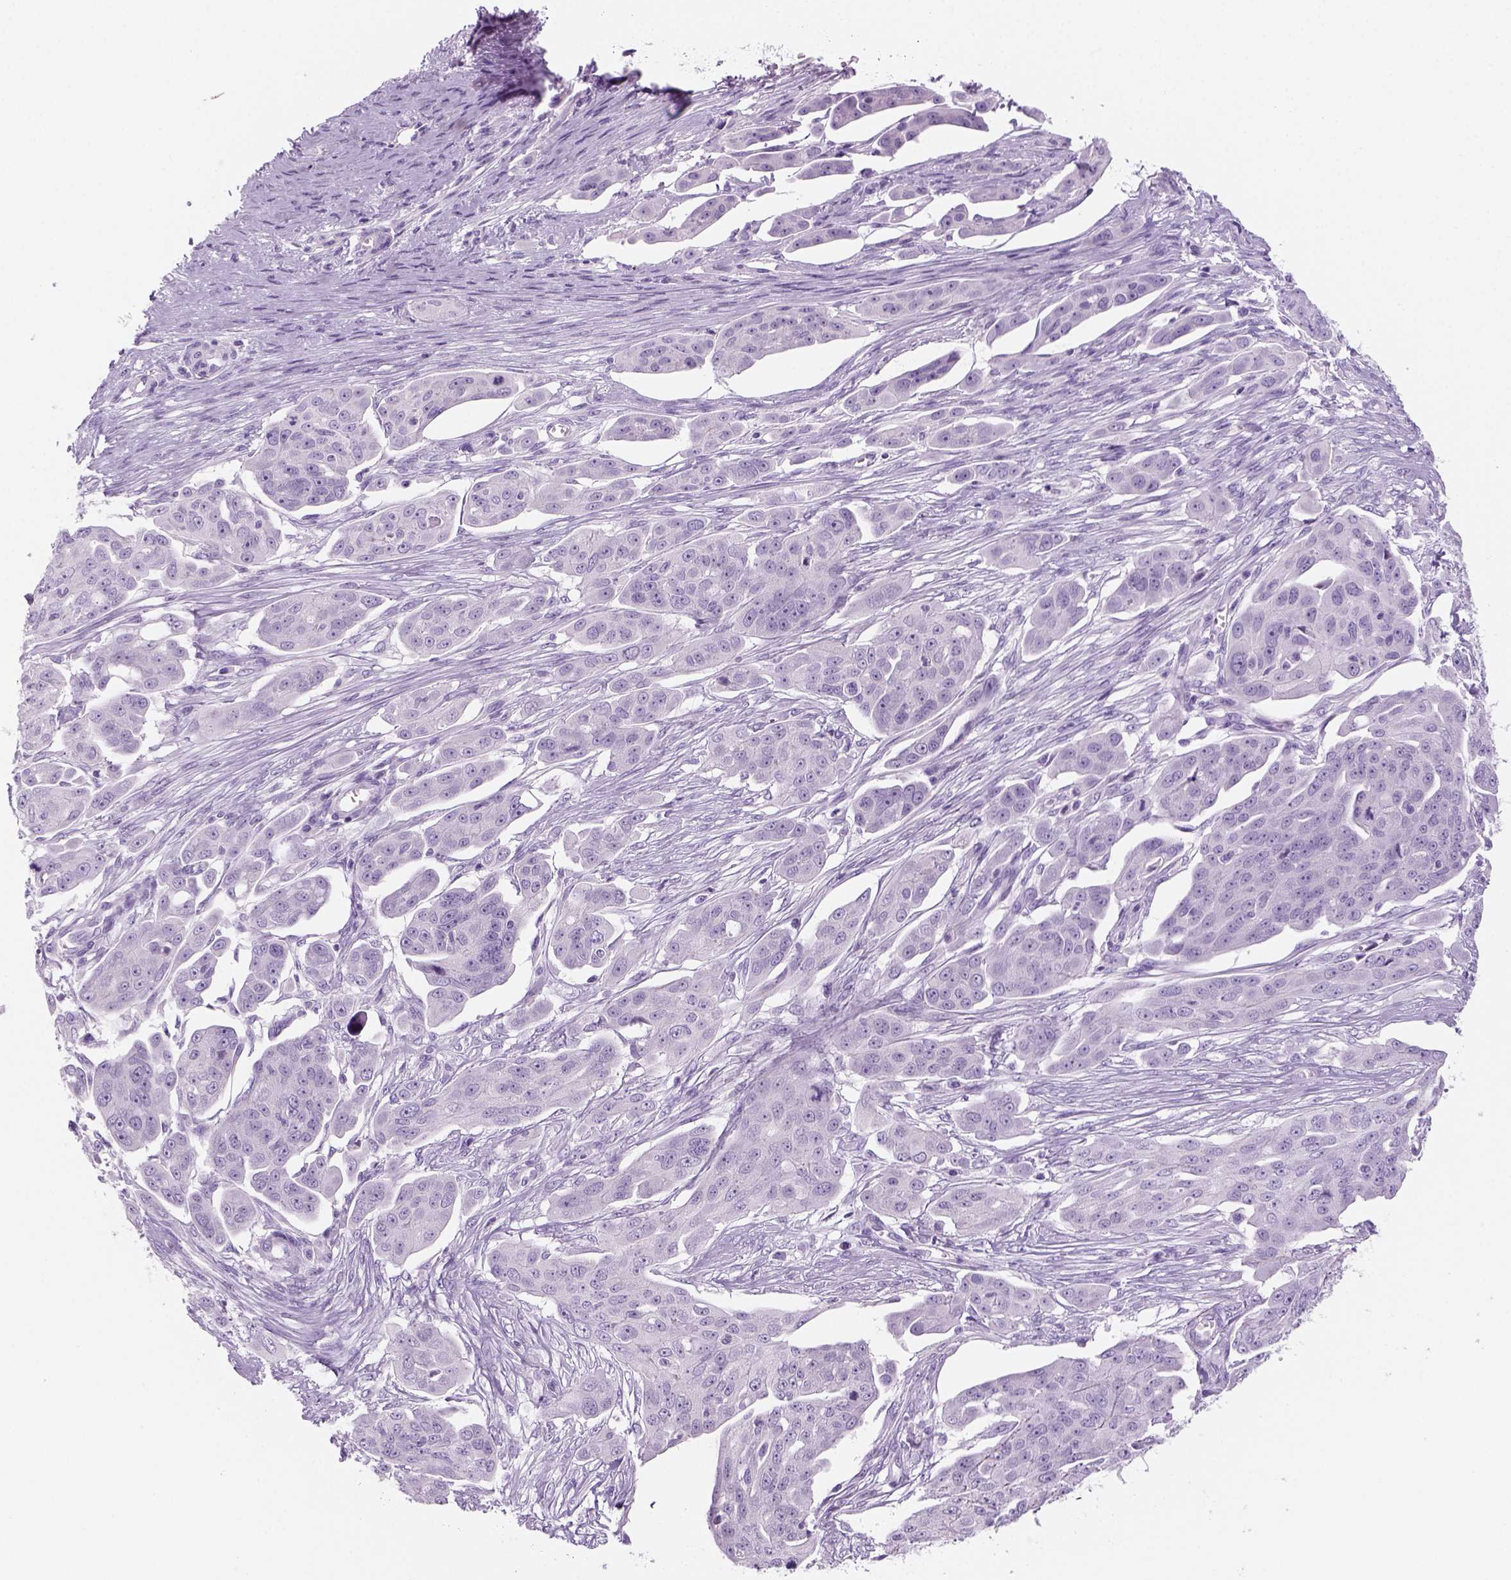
{"staining": {"intensity": "negative", "quantity": "none", "location": "none"}, "tissue": "ovarian cancer", "cell_type": "Tumor cells", "image_type": "cancer", "snomed": [{"axis": "morphology", "description": "Carcinoma, endometroid"}, {"axis": "topography", "description": "Ovary"}], "caption": "There is no significant expression in tumor cells of ovarian endometroid carcinoma.", "gene": "KRTAP11-1", "patient": {"sex": "female", "age": 70}}